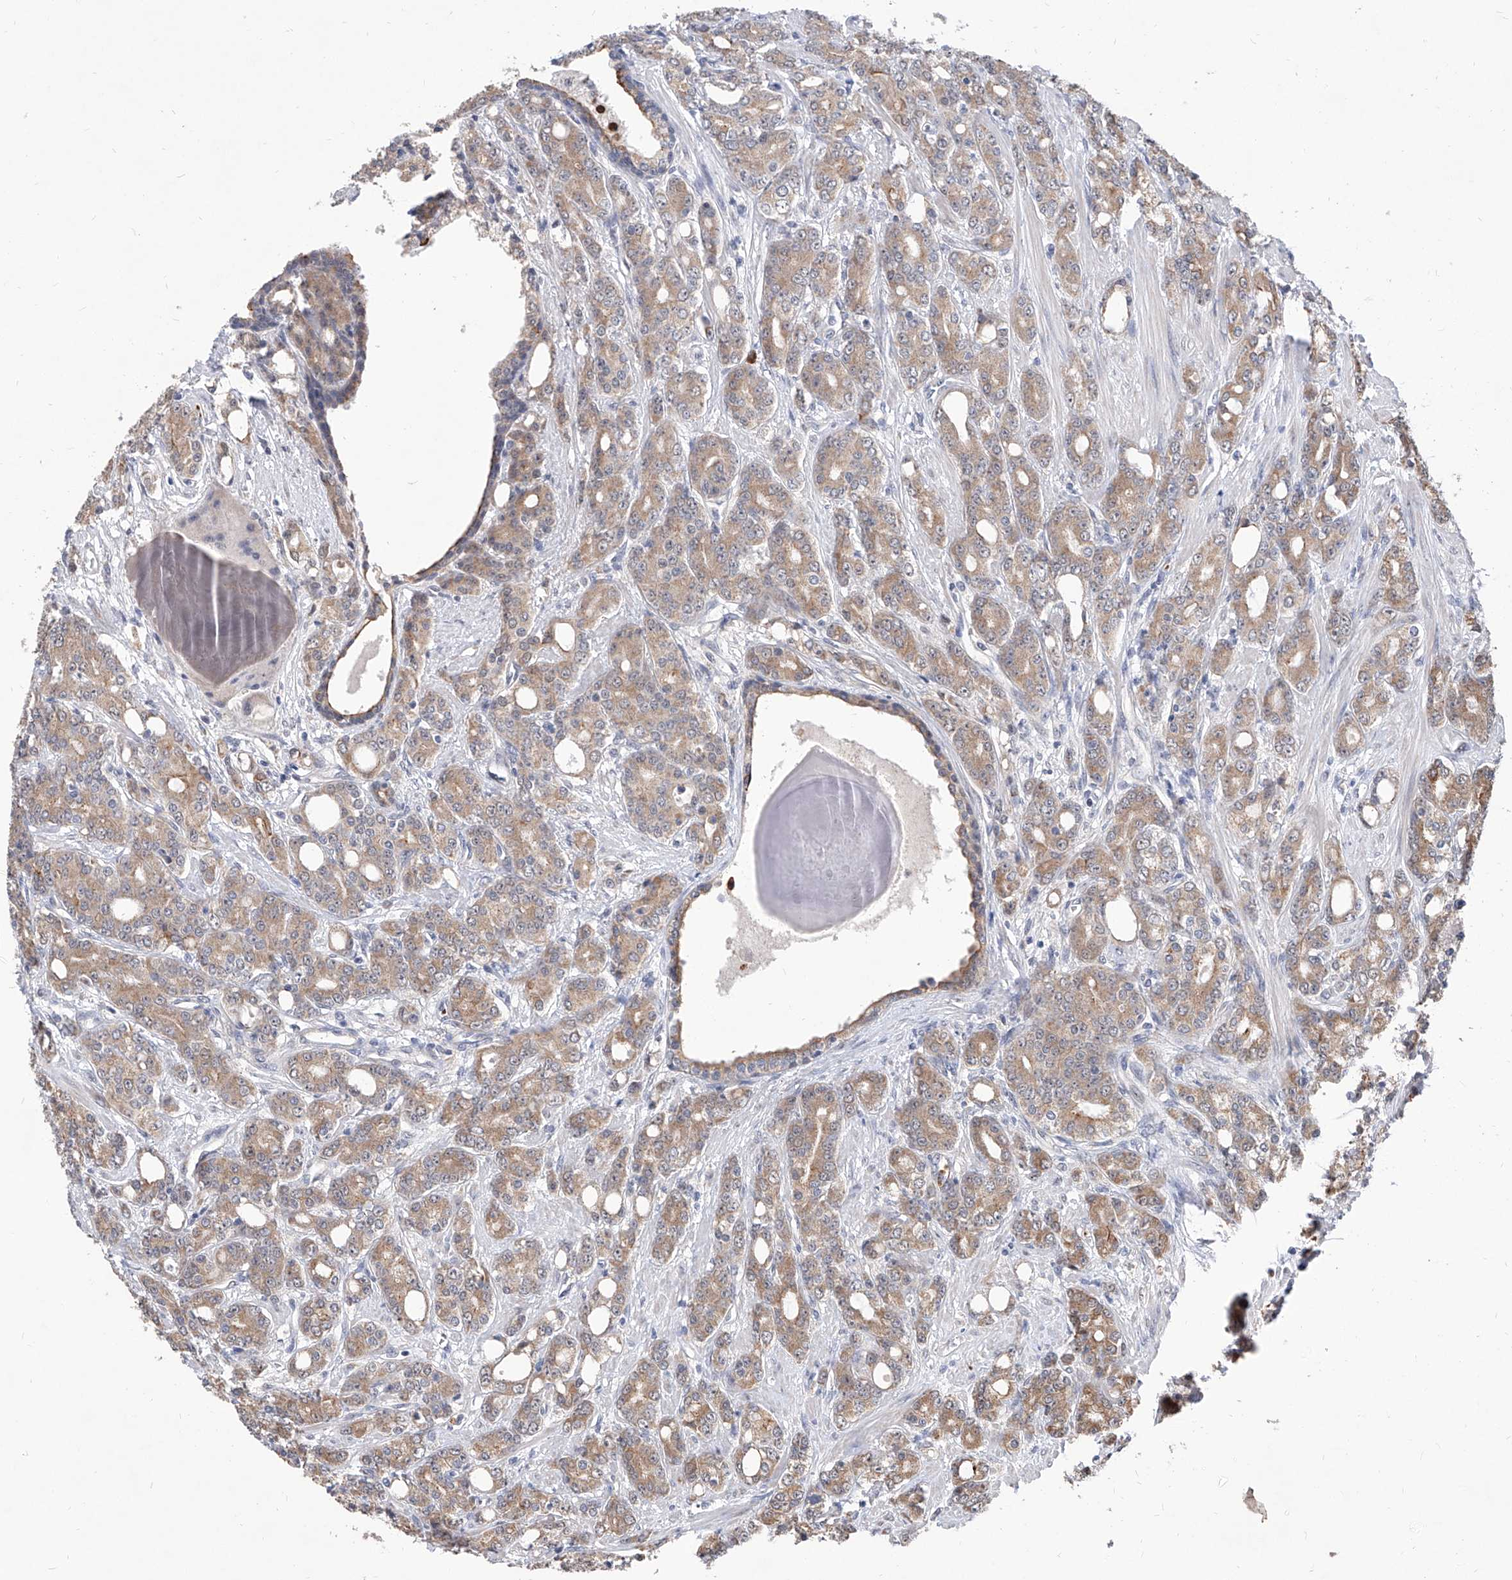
{"staining": {"intensity": "weak", "quantity": ">75%", "location": "cytoplasmic/membranous"}, "tissue": "prostate cancer", "cell_type": "Tumor cells", "image_type": "cancer", "snomed": [{"axis": "morphology", "description": "Adenocarcinoma, High grade"}, {"axis": "topography", "description": "Prostate"}], "caption": "There is low levels of weak cytoplasmic/membranous expression in tumor cells of prostate cancer (high-grade adenocarcinoma), as demonstrated by immunohistochemical staining (brown color).", "gene": "MFSD4B", "patient": {"sex": "male", "age": 62}}